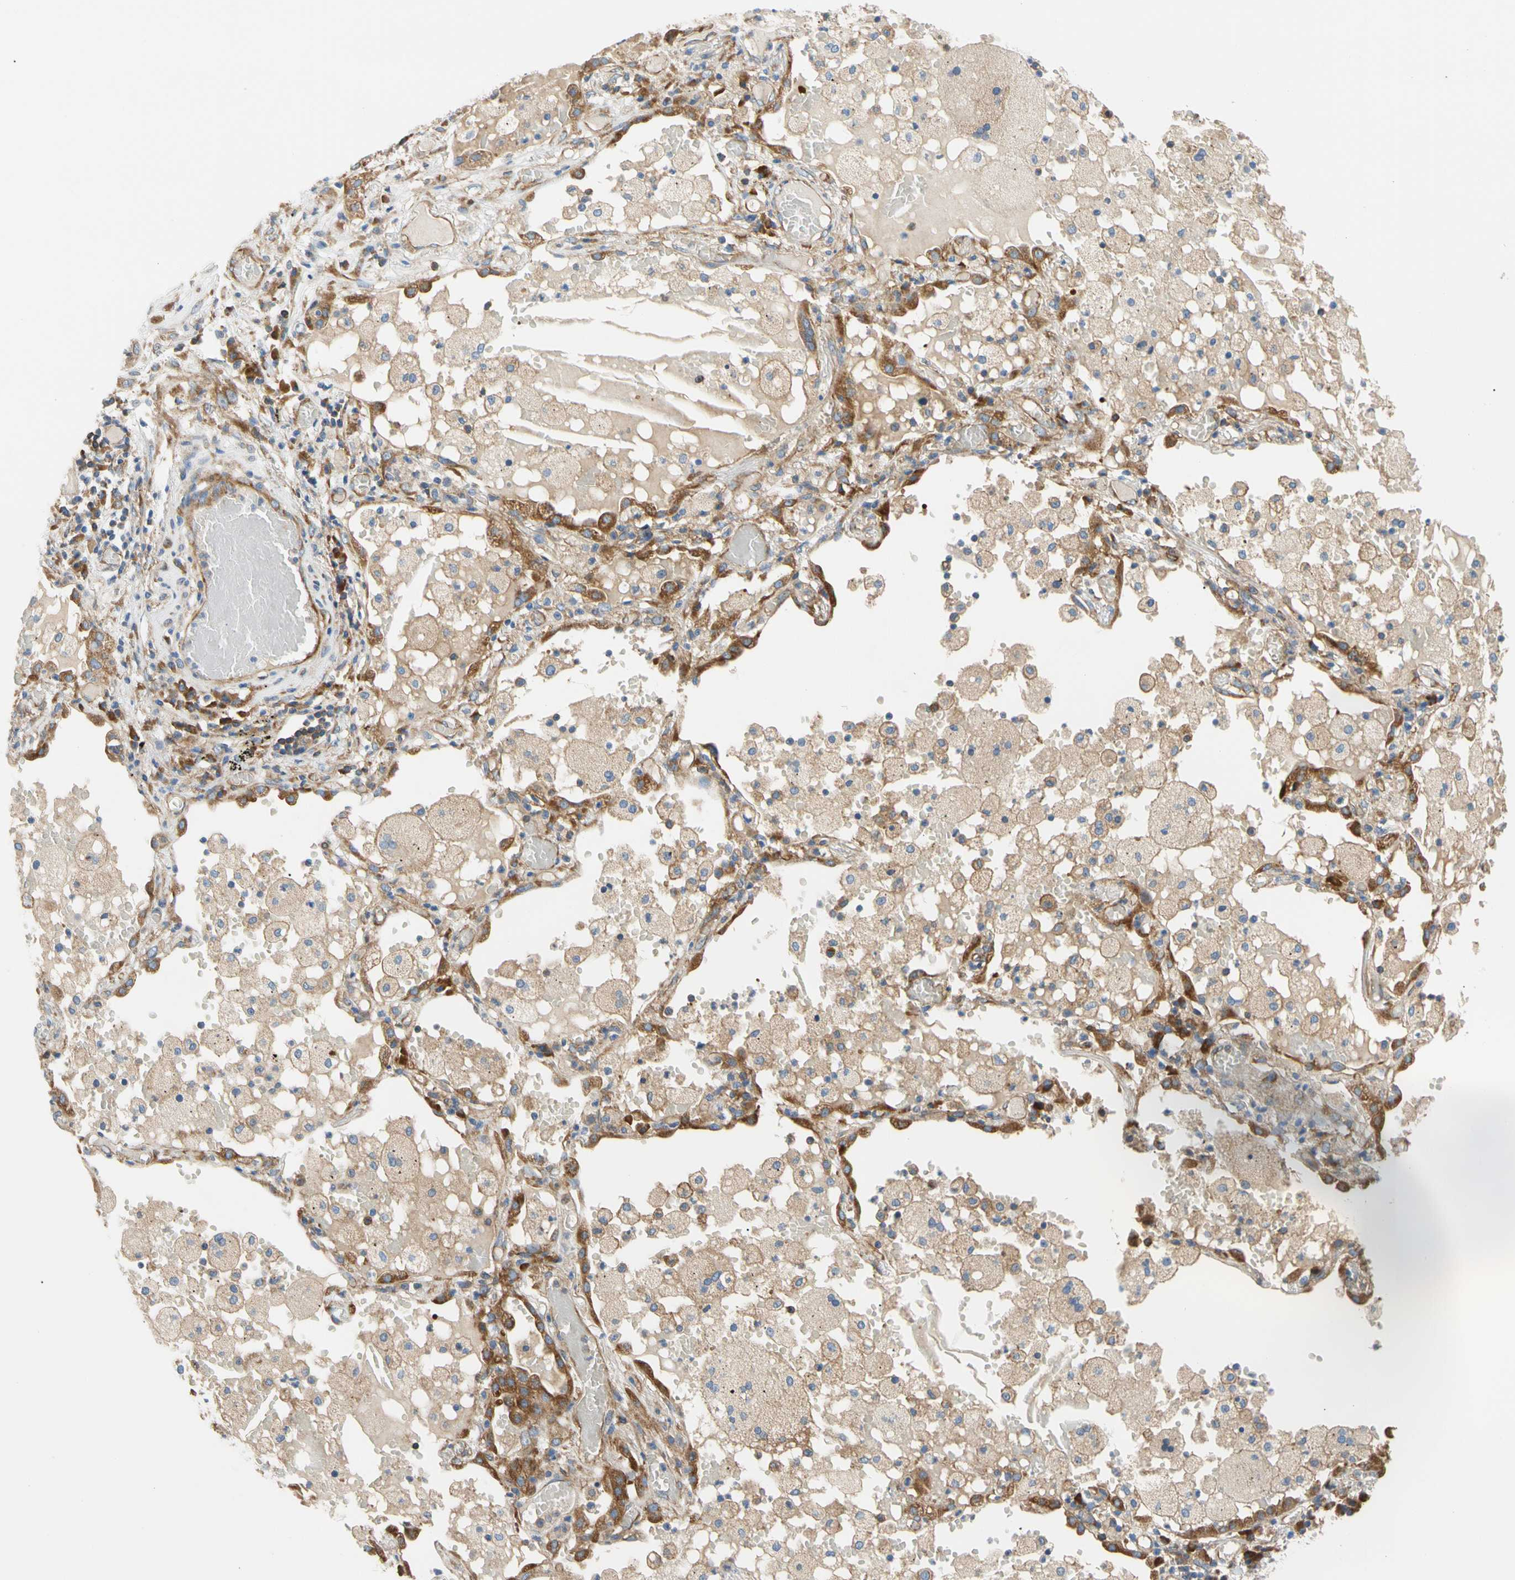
{"staining": {"intensity": "moderate", "quantity": ">75%", "location": "cytoplasmic/membranous"}, "tissue": "lung cancer", "cell_type": "Tumor cells", "image_type": "cancer", "snomed": [{"axis": "morphology", "description": "Squamous cell carcinoma, NOS"}, {"axis": "topography", "description": "Lung"}], "caption": "This image exhibits immunohistochemistry (IHC) staining of human lung cancer, with medium moderate cytoplasmic/membranous staining in about >75% of tumor cells.", "gene": "GPHN", "patient": {"sex": "male", "age": 71}}